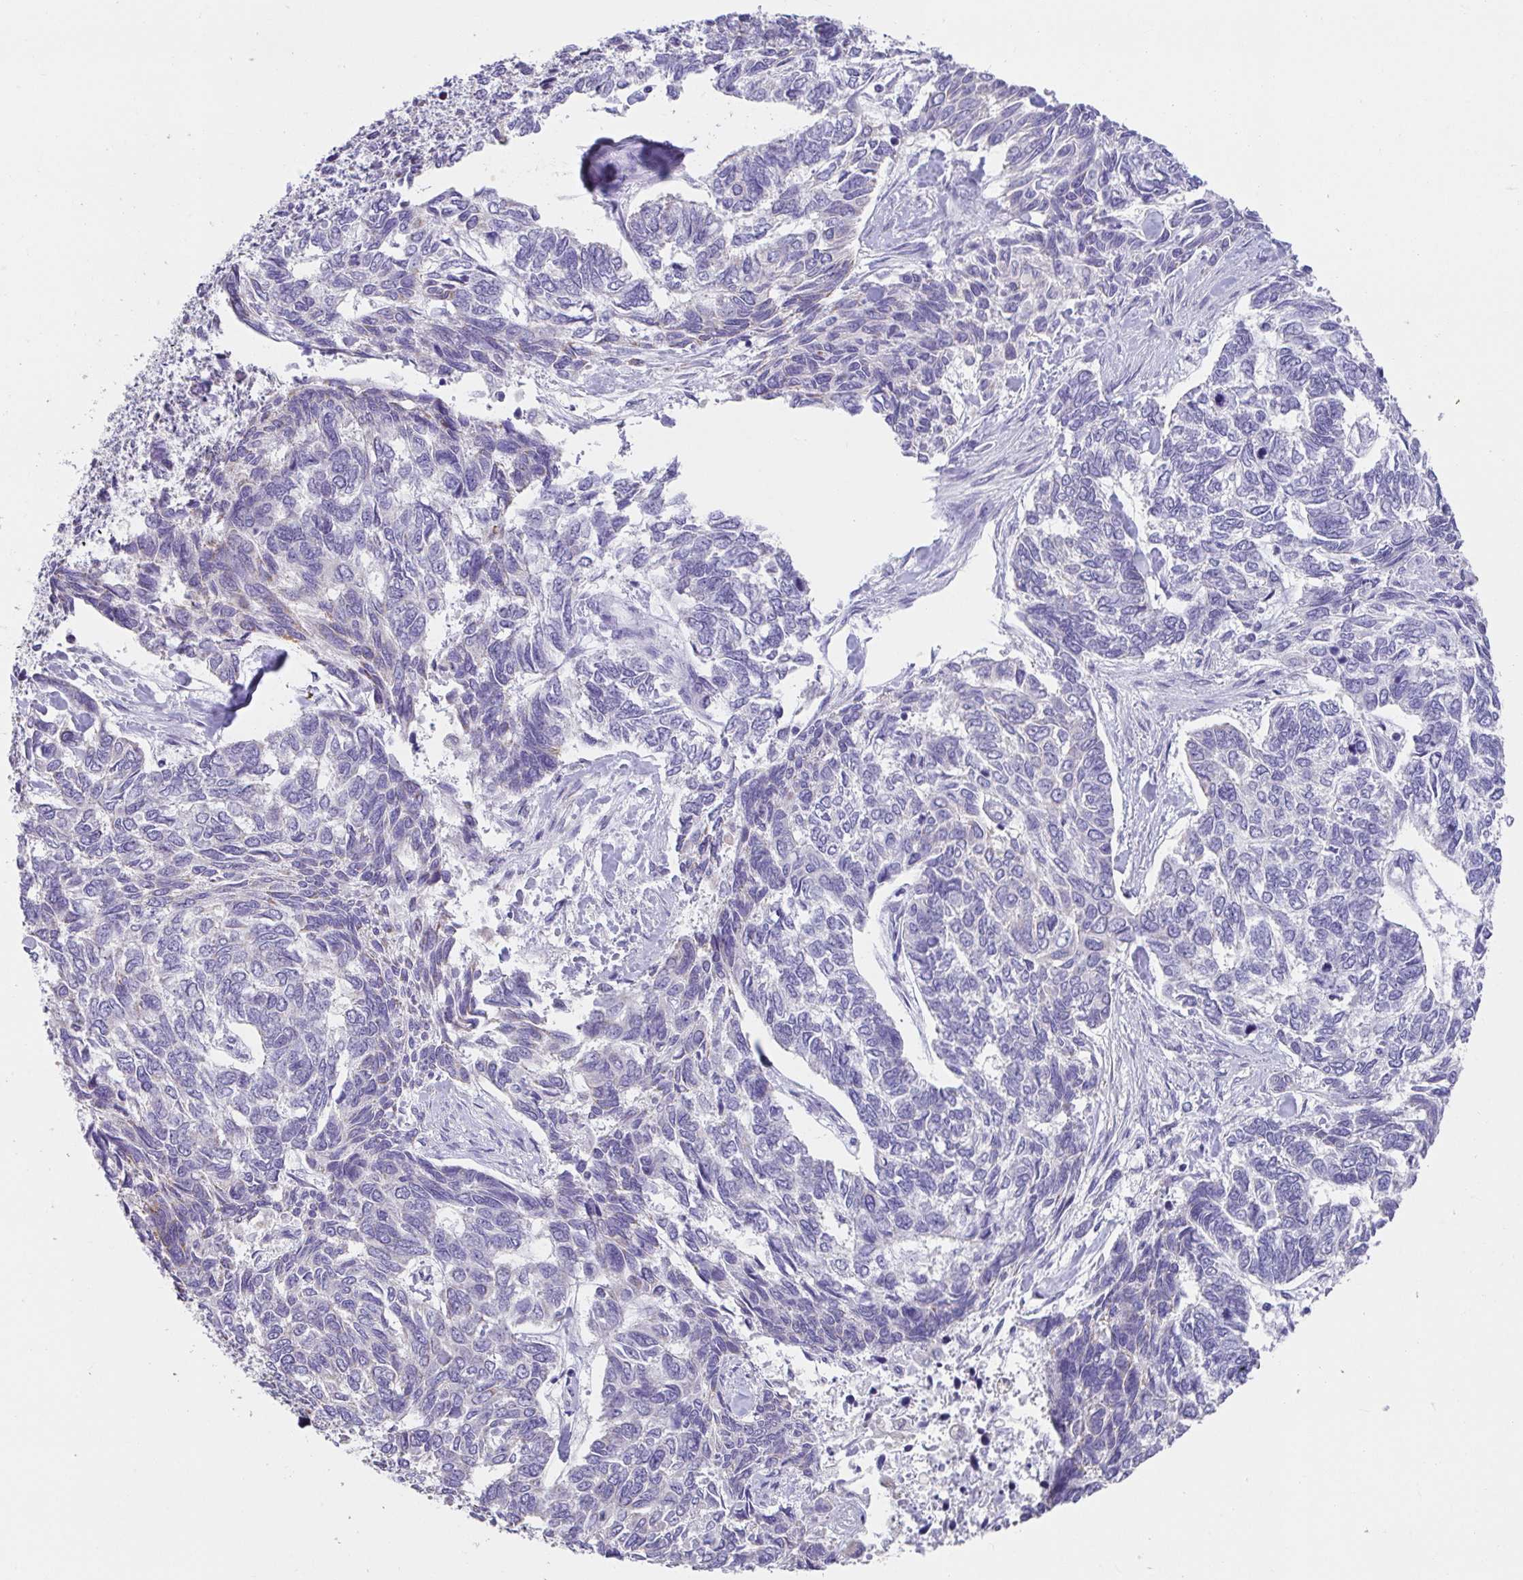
{"staining": {"intensity": "negative", "quantity": "none", "location": "none"}, "tissue": "skin cancer", "cell_type": "Tumor cells", "image_type": "cancer", "snomed": [{"axis": "morphology", "description": "Basal cell carcinoma"}, {"axis": "topography", "description": "Skin"}], "caption": "Photomicrograph shows no protein positivity in tumor cells of basal cell carcinoma (skin) tissue.", "gene": "CXCR1", "patient": {"sex": "female", "age": 65}}